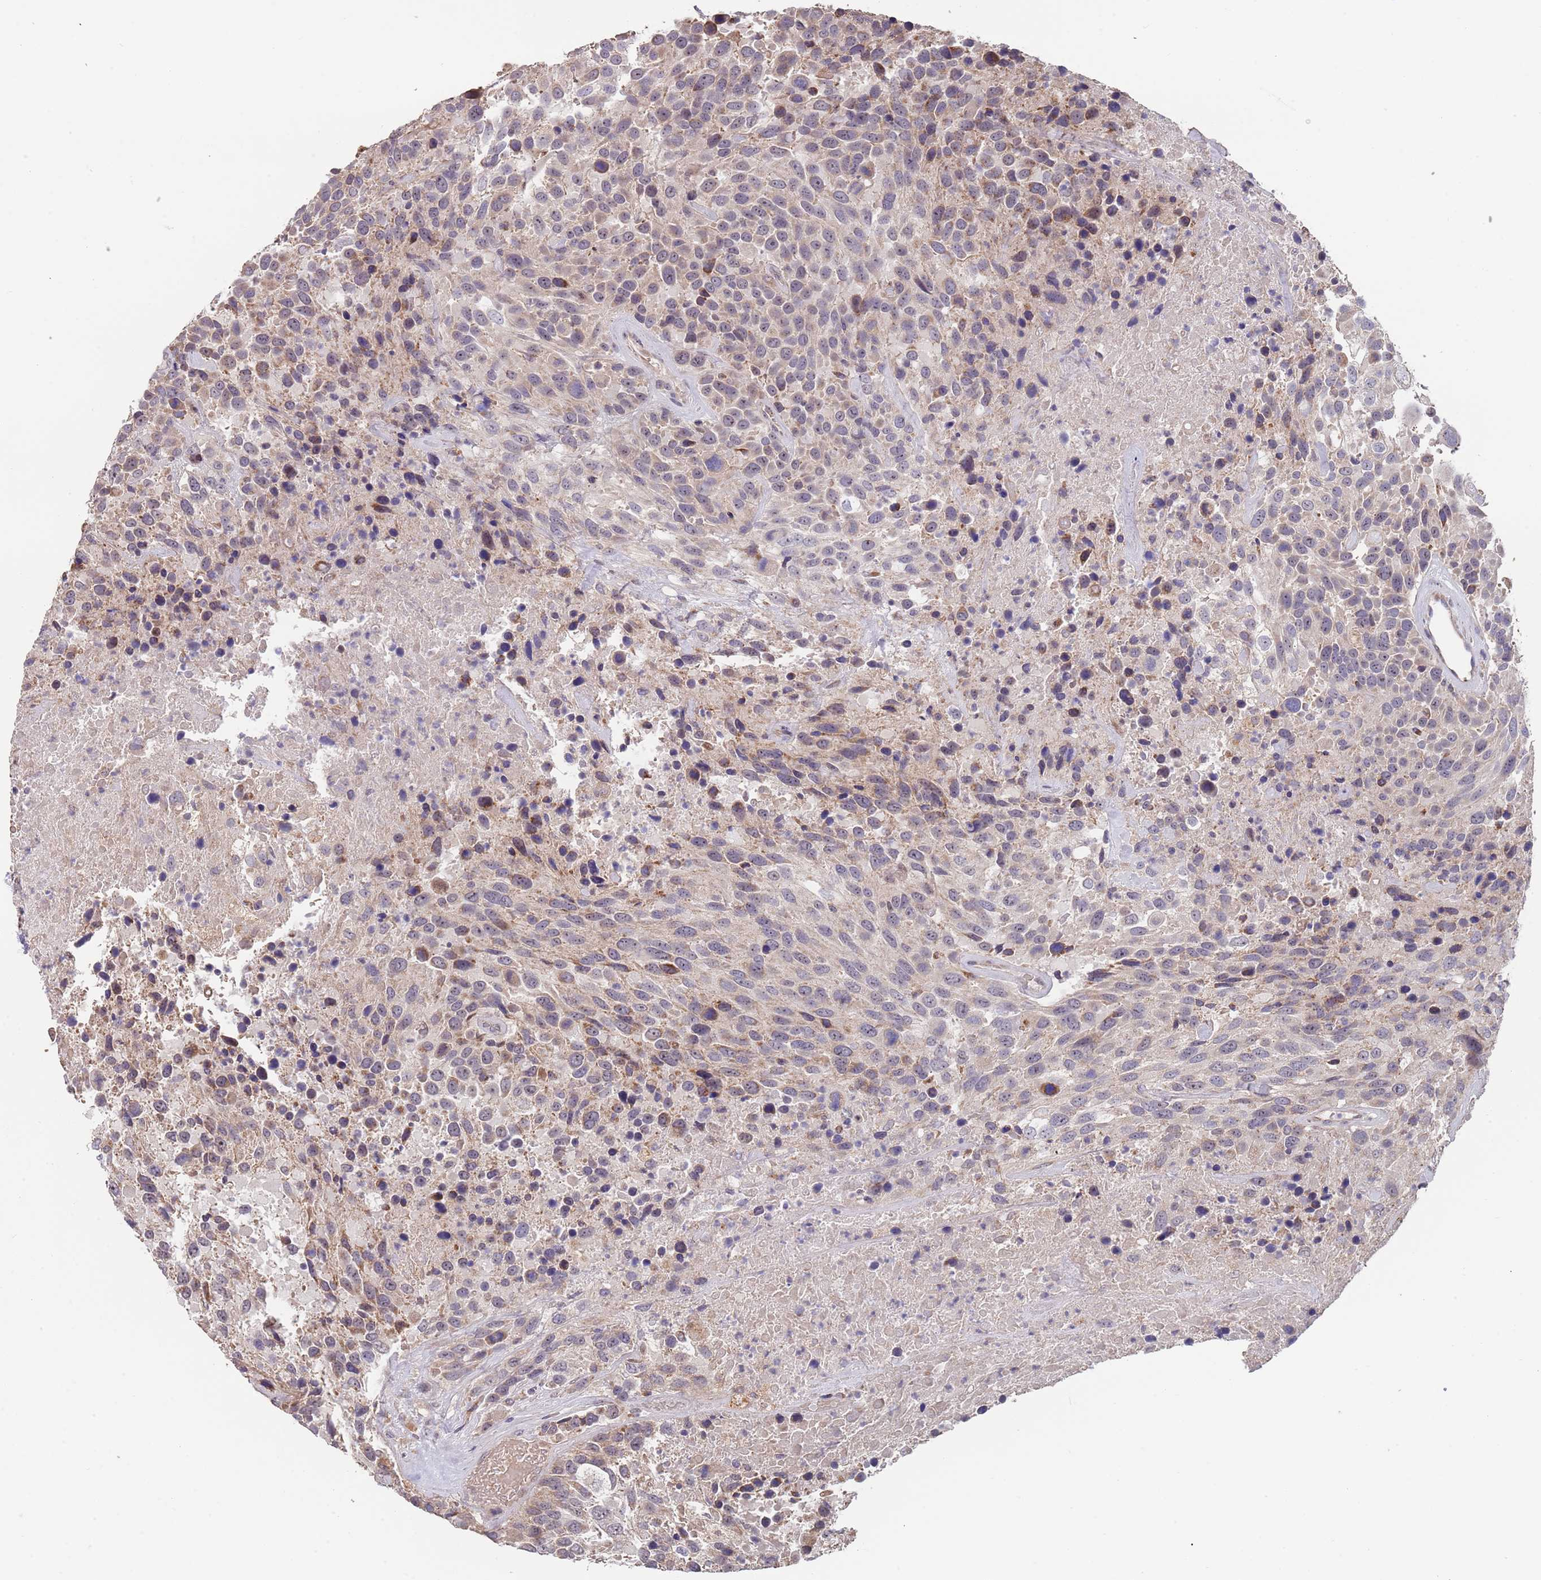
{"staining": {"intensity": "moderate", "quantity": "<25%", "location": "cytoplasmic/membranous"}, "tissue": "urothelial cancer", "cell_type": "Tumor cells", "image_type": "cancer", "snomed": [{"axis": "morphology", "description": "Urothelial carcinoma, High grade"}, {"axis": "topography", "description": "Urinary bladder"}], "caption": "Protein staining shows moderate cytoplasmic/membranous staining in approximately <25% of tumor cells in high-grade urothelial carcinoma.", "gene": "TMEM64", "patient": {"sex": "female", "age": 70}}